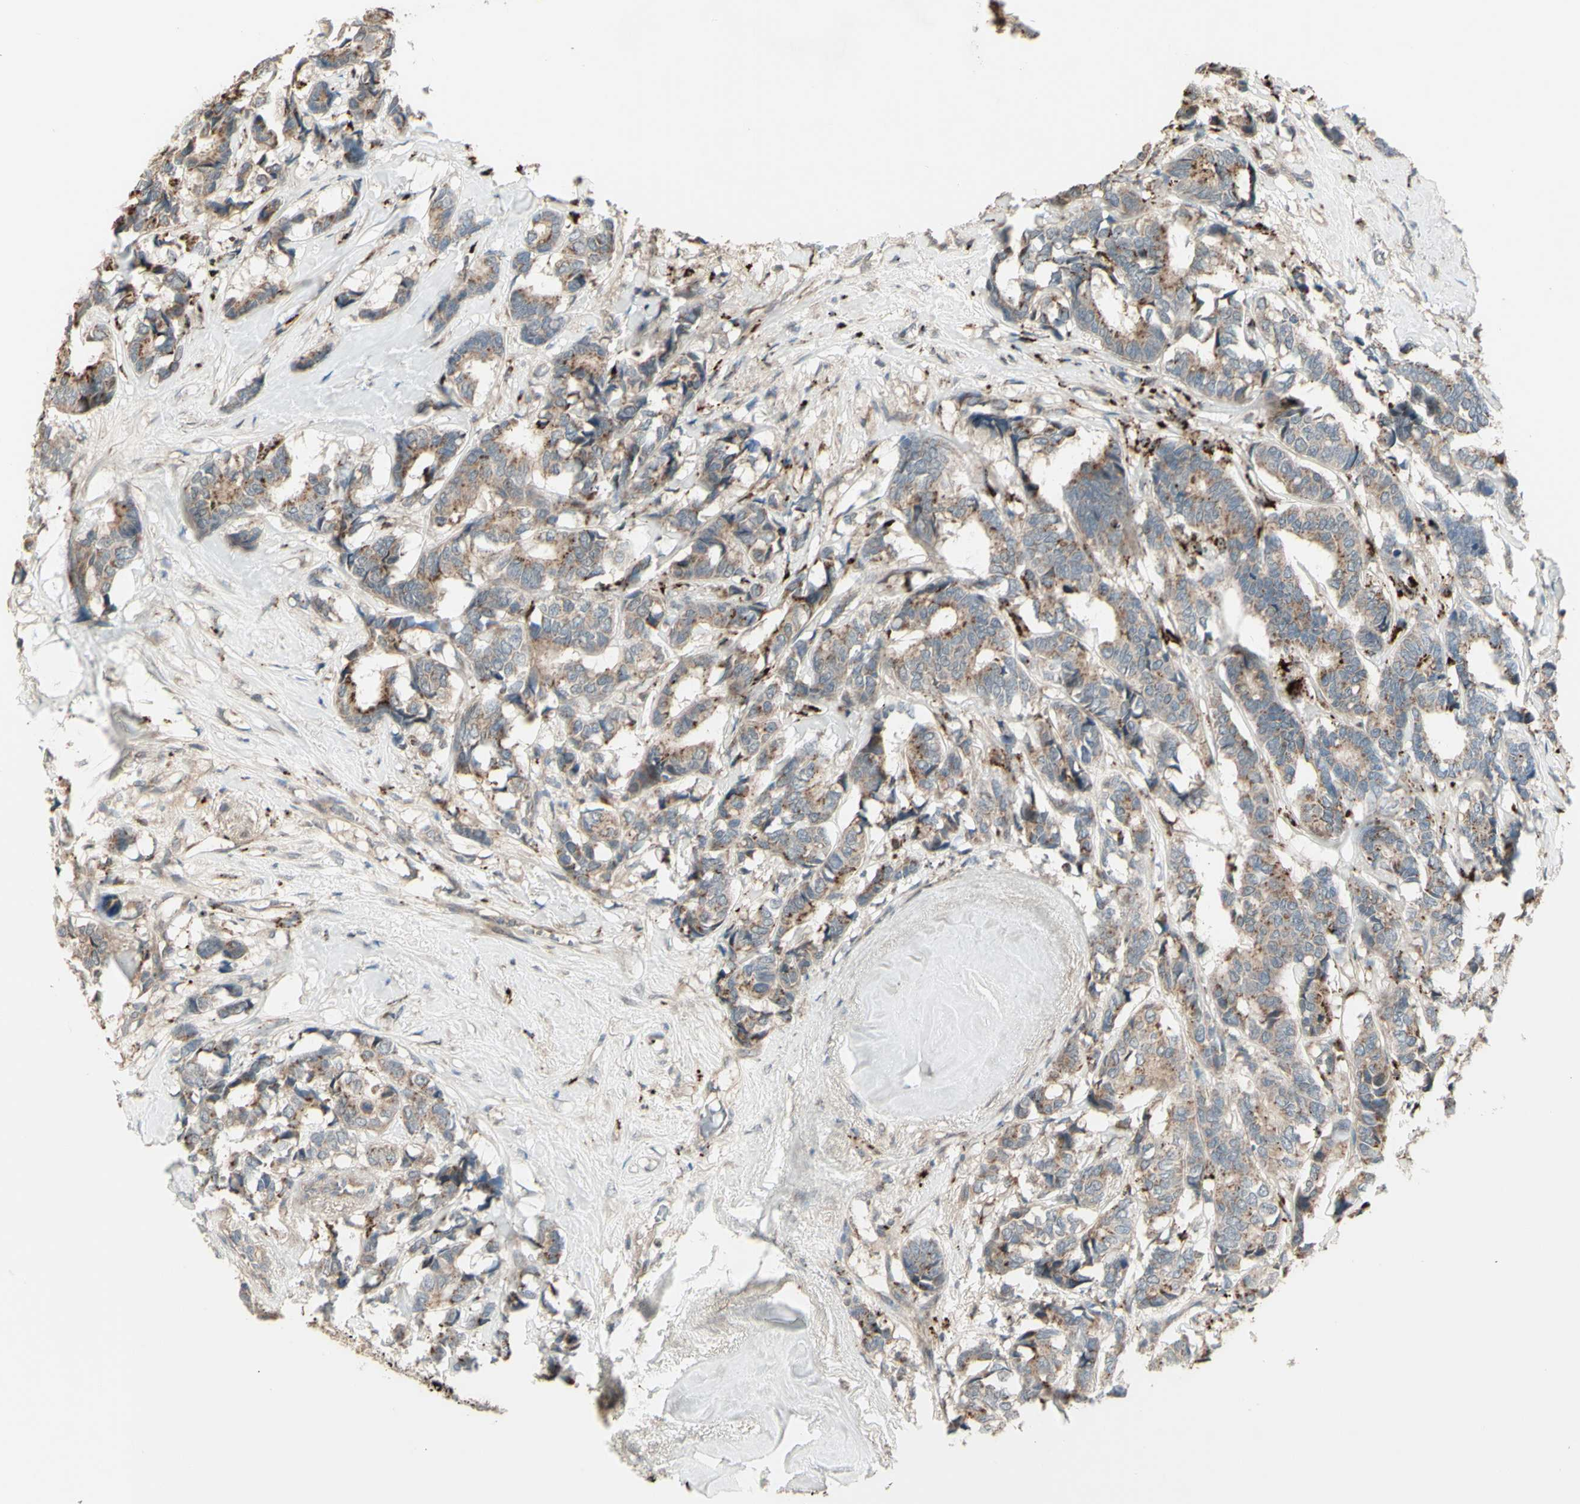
{"staining": {"intensity": "moderate", "quantity": ">75%", "location": "cytoplasmic/membranous"}, "tissue": "breast cancer", "cell_type": "Tumor cells", "image_type": "cancer", "snomed": [{"axis": "morphology", "description": "Duct carcinoma"}, {"axis": "topography", "description": "Breast"}], "caption": "Intraductal carcinoma (breast) stained for a protein (brown) demonstrates moderate cytoplasmic/membranous positive expression in approximately >75% of tumor cells.", "gene": "OSTM1", "patient": {"sex": "female", "age": 87}}